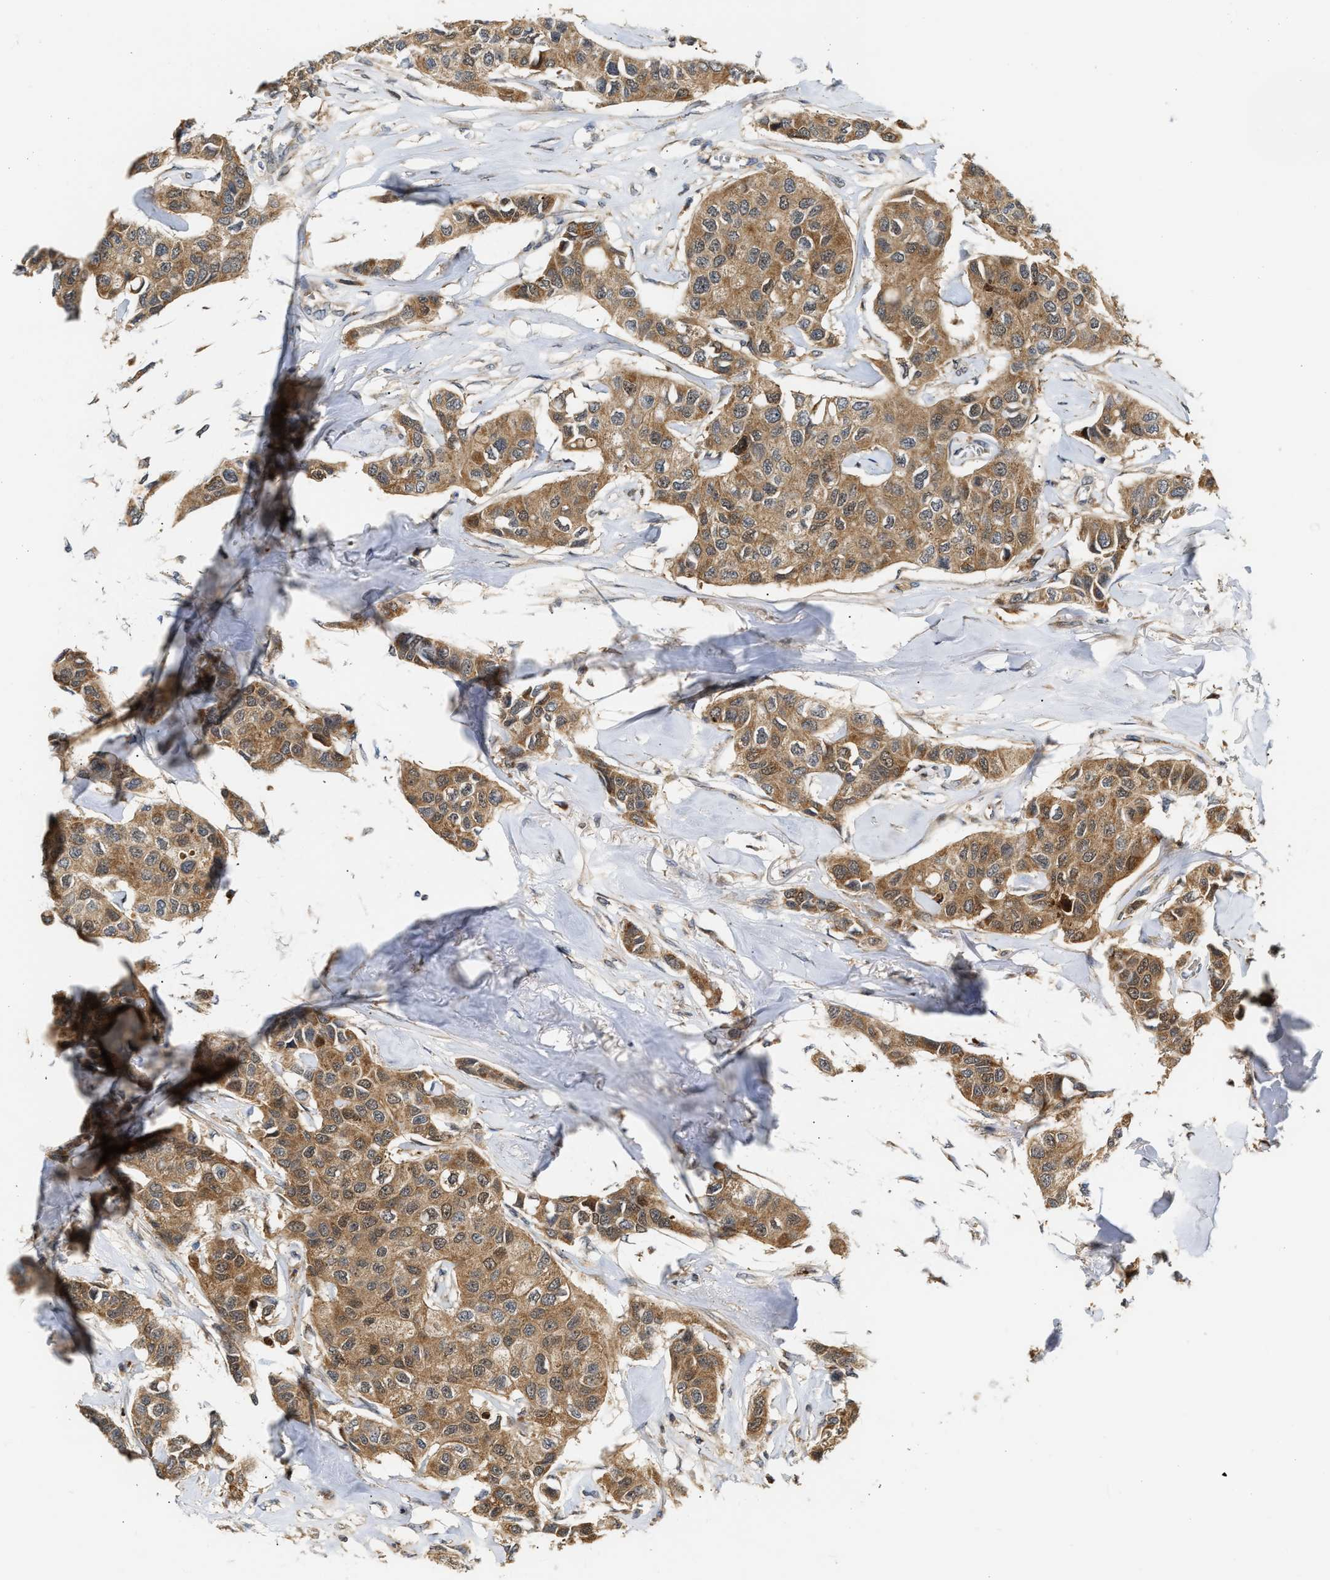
{"staining": {"intensity": "moderate", "quantity": ">75%", "location": "cytoplasmic/membranous"}, "tissue": "breast cancer", "cell_type": "Tumor cells", "image_type": "cancer", "snomed": [{"axis": "morphology", "description": "Duct carcinoma"}, {"axis": "topography", "description": "Breast"}], "caption": "Immunohistochemical staining of human intraductal carcinoma (breast) demonstrates moderate cytoplasmic/membranous protein positivity in approximately >75% of tumor cells.", "gene": "EXTL2", "patient": {"sex": "female", "age": 80}}